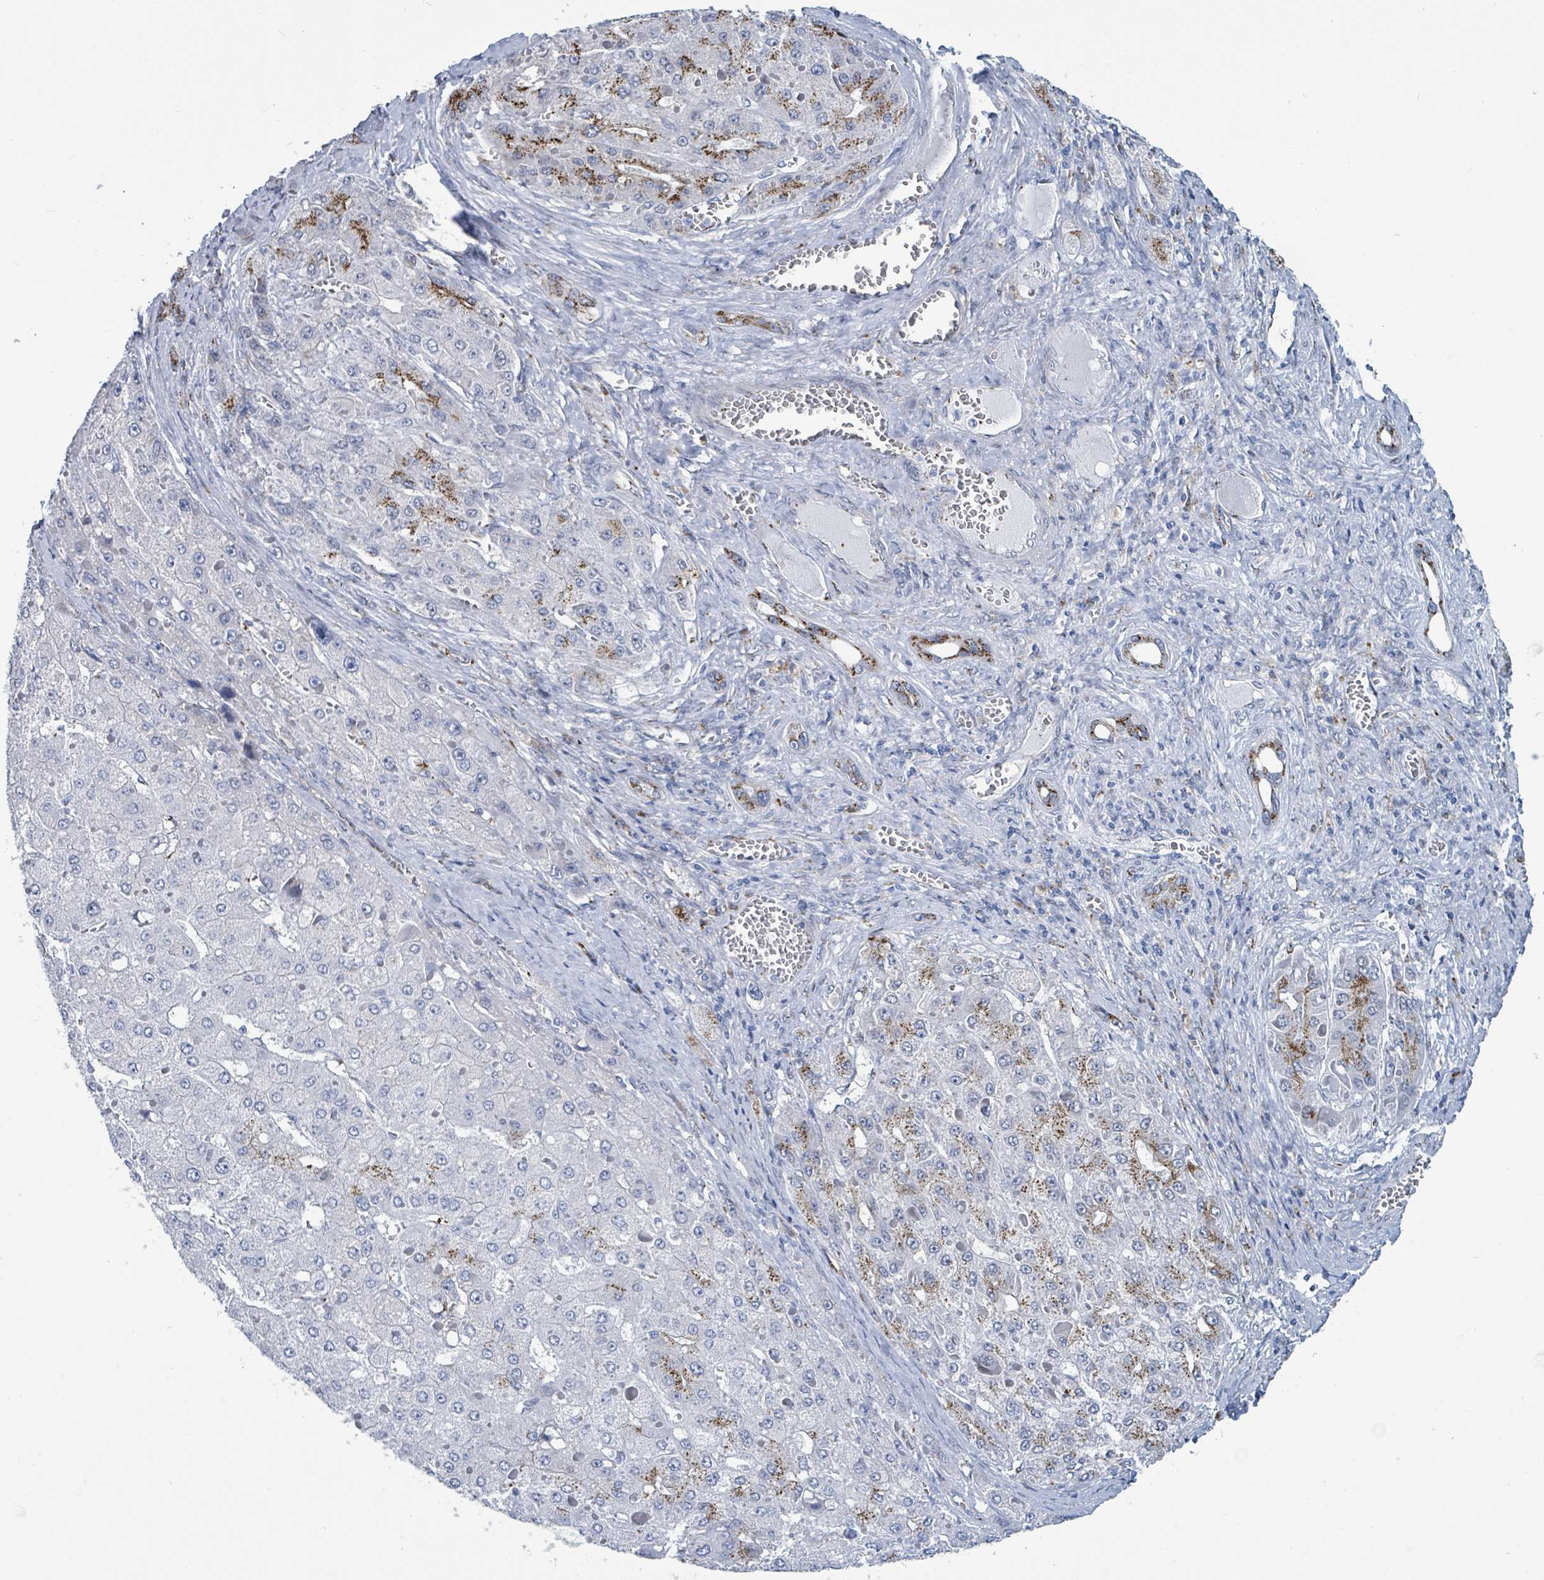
{"staining": {"intensity": "moderate", "quantity": "<25%", "location": "cytoplasmic/membranous"}, "tissue": "liver cancer", "cell_type": "Tumor cells", "image_type": "cancer", "snomed": [{"axis": "morphology", "description": "Carcinoma, Hepatocellular, NOS"}, {"axis": "topography", "description": "Liver"}], "caption": "Immunohistochemistry (IHC) (DAB) staining of liver cancer (hepatocellular carcinoma) demonstrates moderate cytoplasmic/membranous protein staining in approximately <25% of tumor cells.", "gene": "DCAF5", "patient": {"sex": "female", "age": 73}}